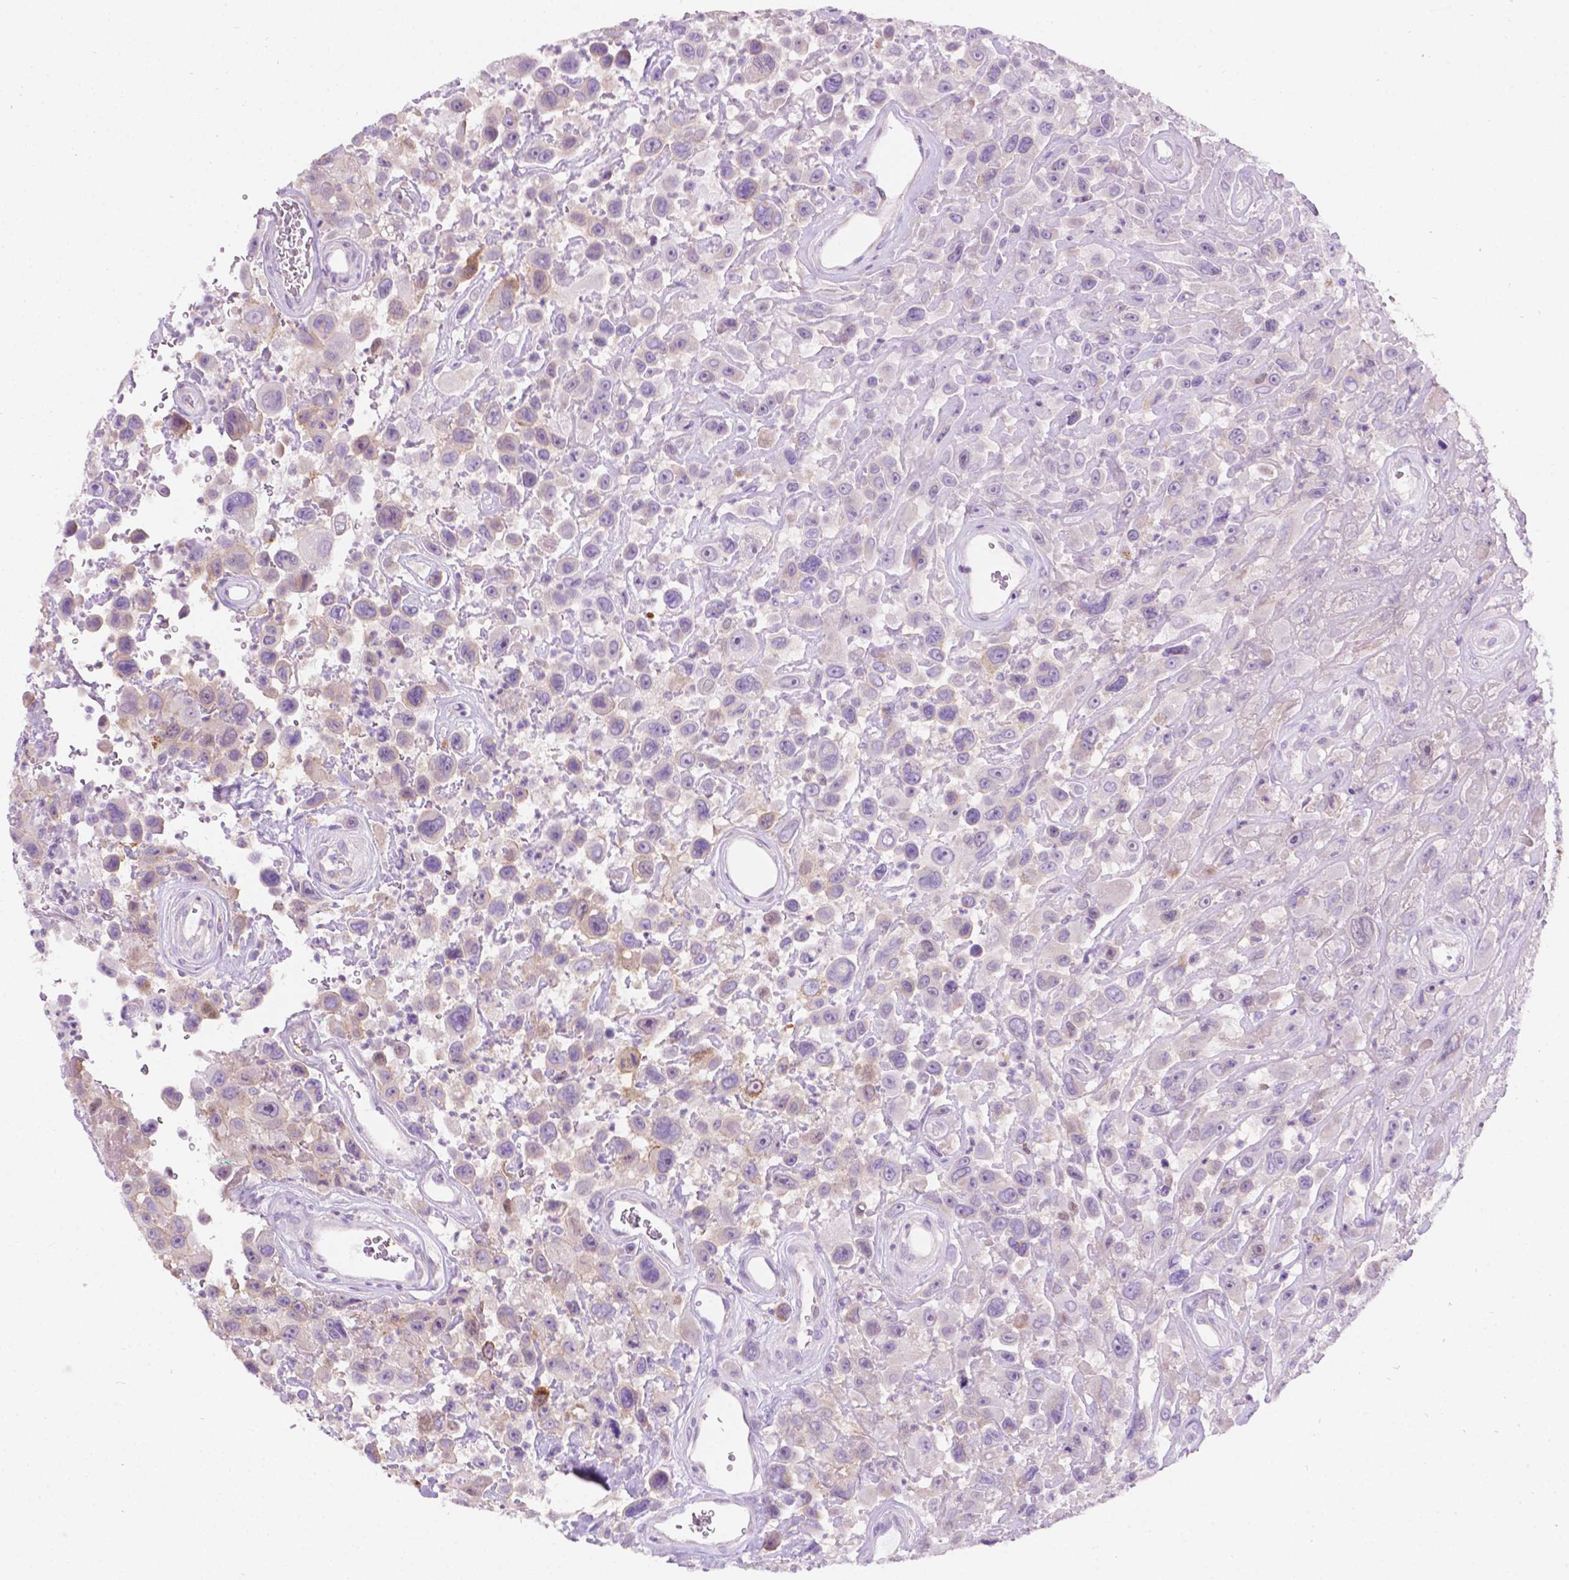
{"staining": {"intensity": "weak", "quantity": "<25%", "location": "cytoplasmic/membranous"}, "tissue": "urothelial cancer", "cell_type": "Tumor cells", "image_type": "cancer", "snomed": [{"axis": "morphology", "description": "Urothelial carcinoma, High grade"}, {"axis": "topography", "description": "Urinary bladder"}], "caption": "There is no significant staining in tumor cells of high-grade urothelial carcinoma.", "gene": "NOS1AP", "patient": {"sex": "male", "age": 53}}